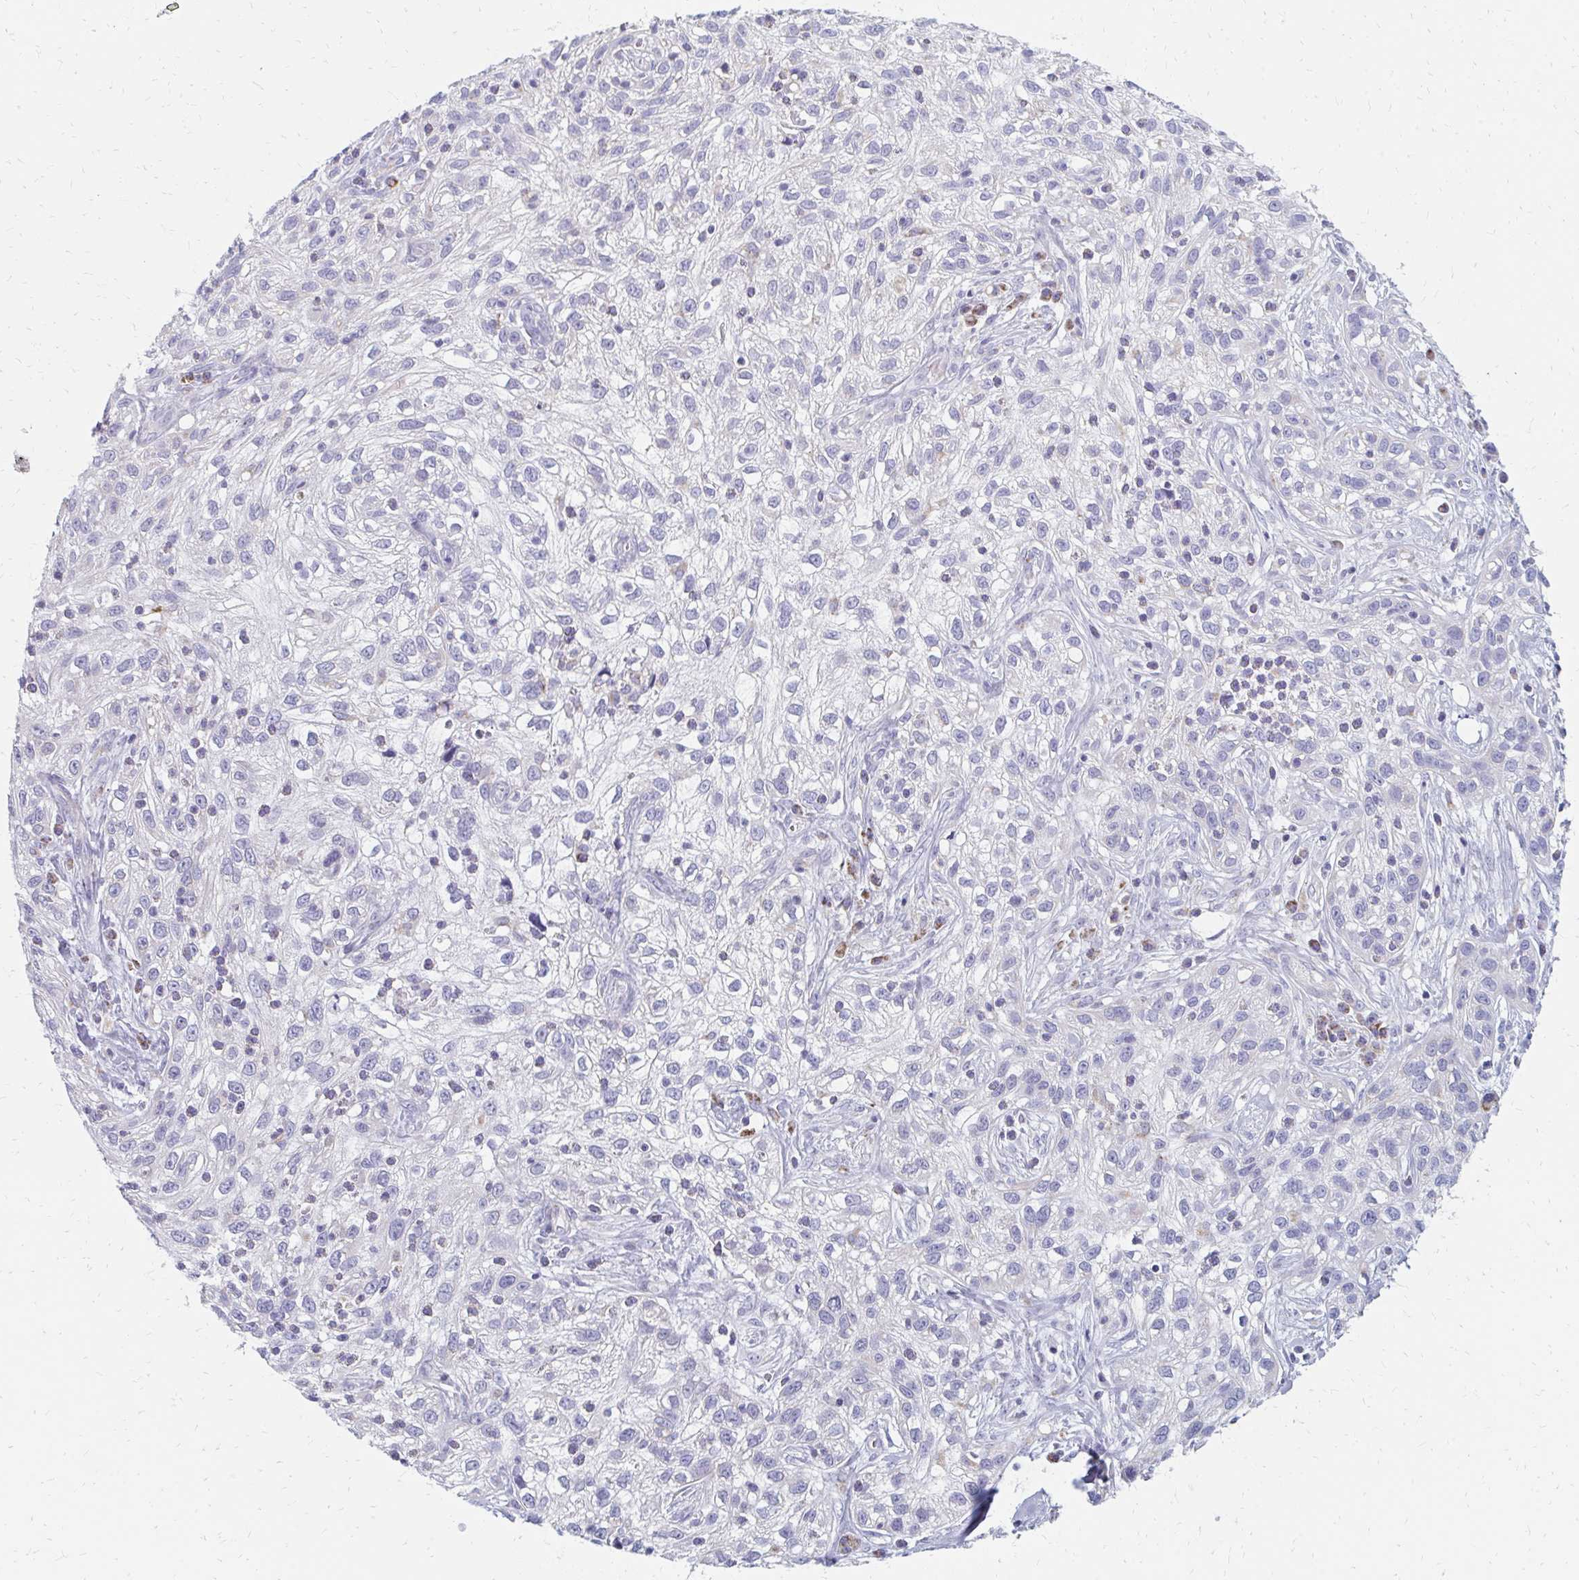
{"staining": {"intensity": "negative", "quantity": "none", "location": "none"}, "tissue": "skin cancer", "cell_type": "Tumor cells", "image_type": "cancer", "snomed": [{"axis": "morphology", "description": "Squamous cell carcinoma, NOS"}, {"axis": "topography", "description": "Skin"}], "caption": "Skin squamous cell carcinoma stained for a protein using immunohistochemistry (IHC) shows no expression tumor cells.", "gene": "OR10V1", "patient": {"sex": "male", "age": 82}}